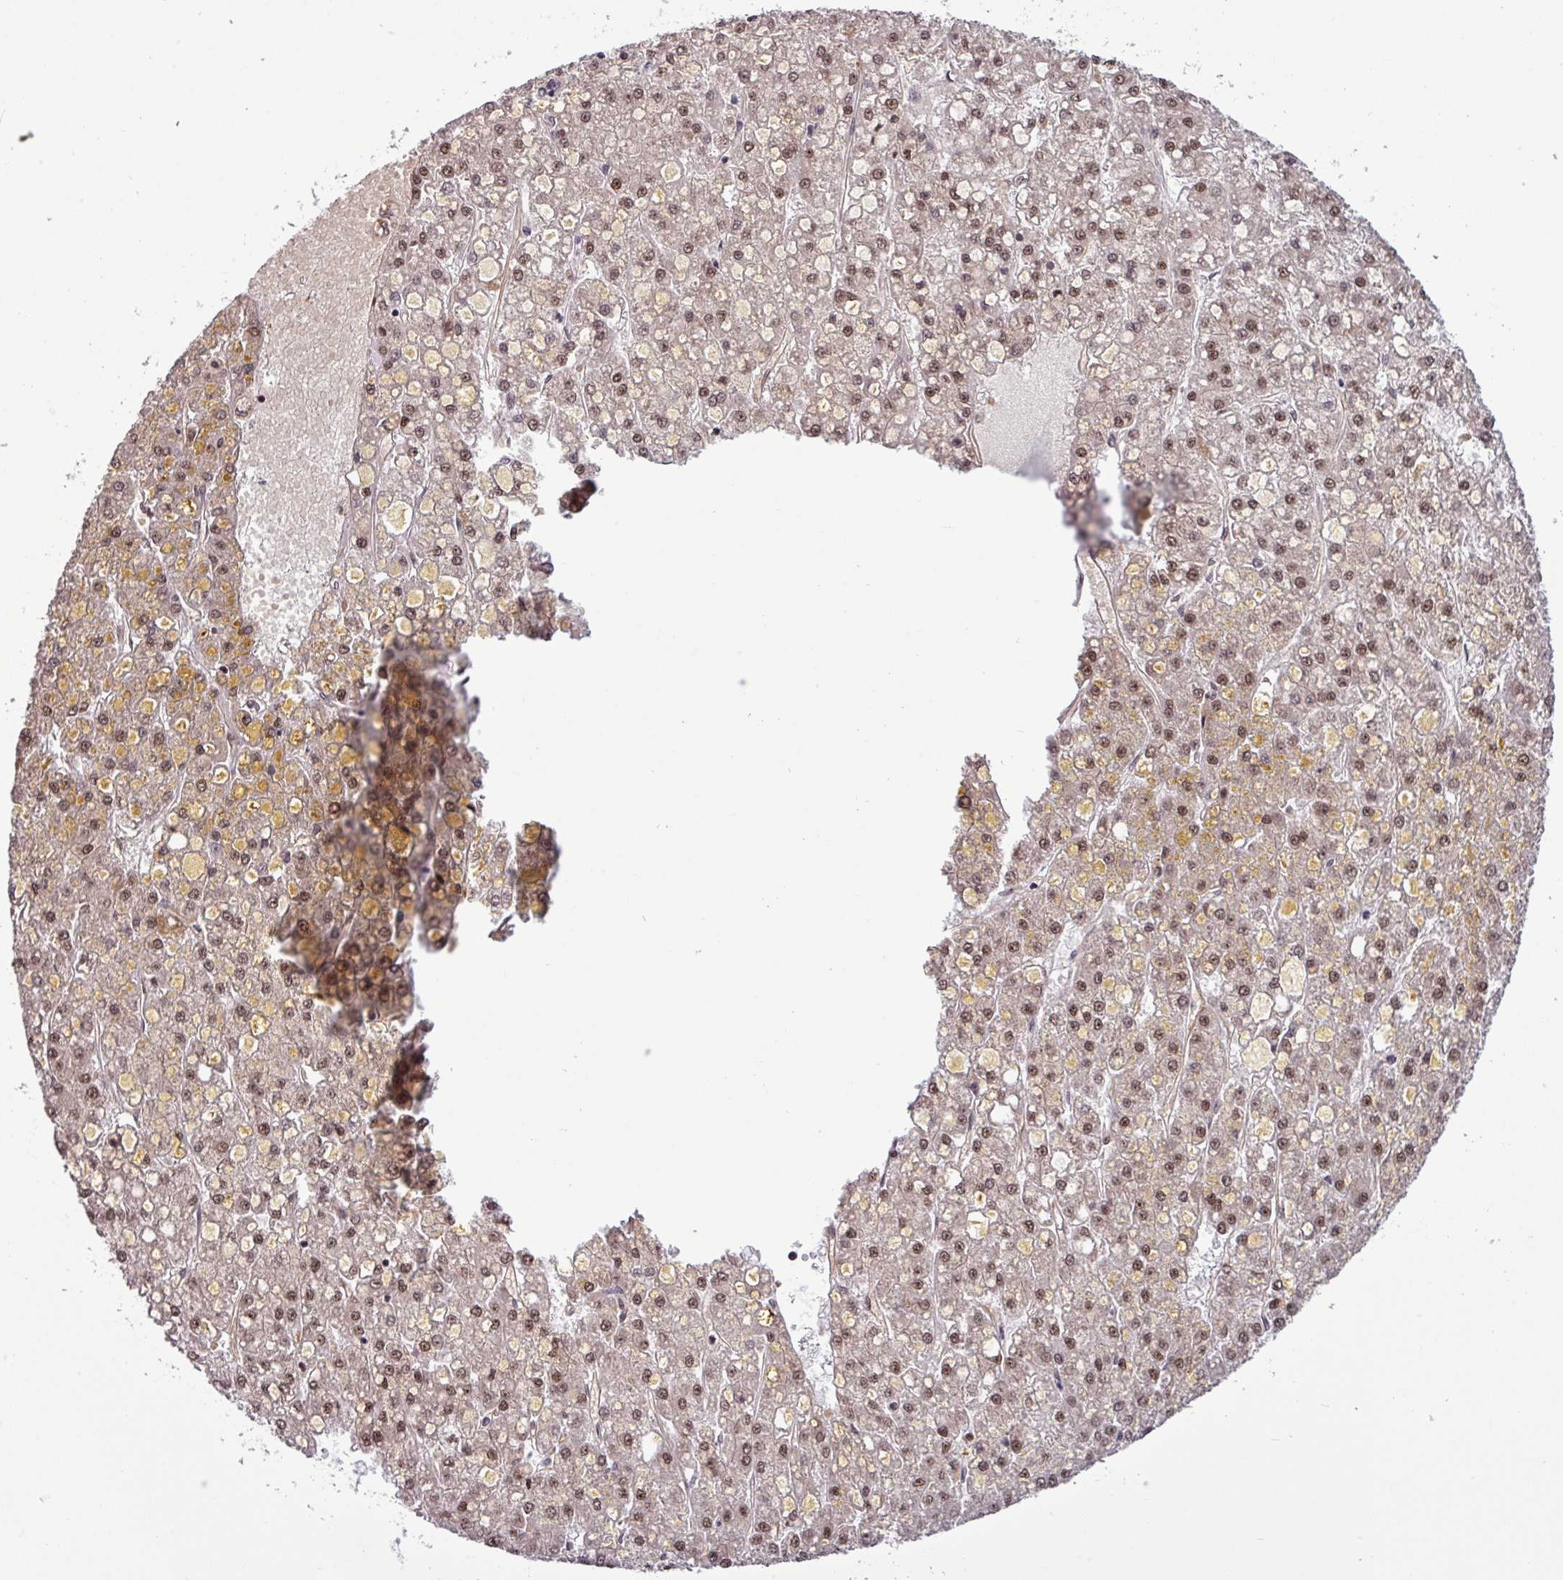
{"staining": {"intensity": "moderate", "quantity": ">75%", "location": "nuclear"}, "tissue": "liver cancer", "cell_type": "Tumor cells", "image_type": "cancer", "snomed": [{"axis": "morphology", "description": "Carcinoma, Hepatocellular, NOS"}, {"axis": "topography", "description": "Liver"}], "caption": "The micrograph displays immunohistochemical staining of liver hepatocellular carcinoma. There is moderate nuclear staining is present in about >75% of tumor cells. Nuclei are stained in blue.", "gene": "C7orf50", "patient": {"sex": "male", "age": 67}}